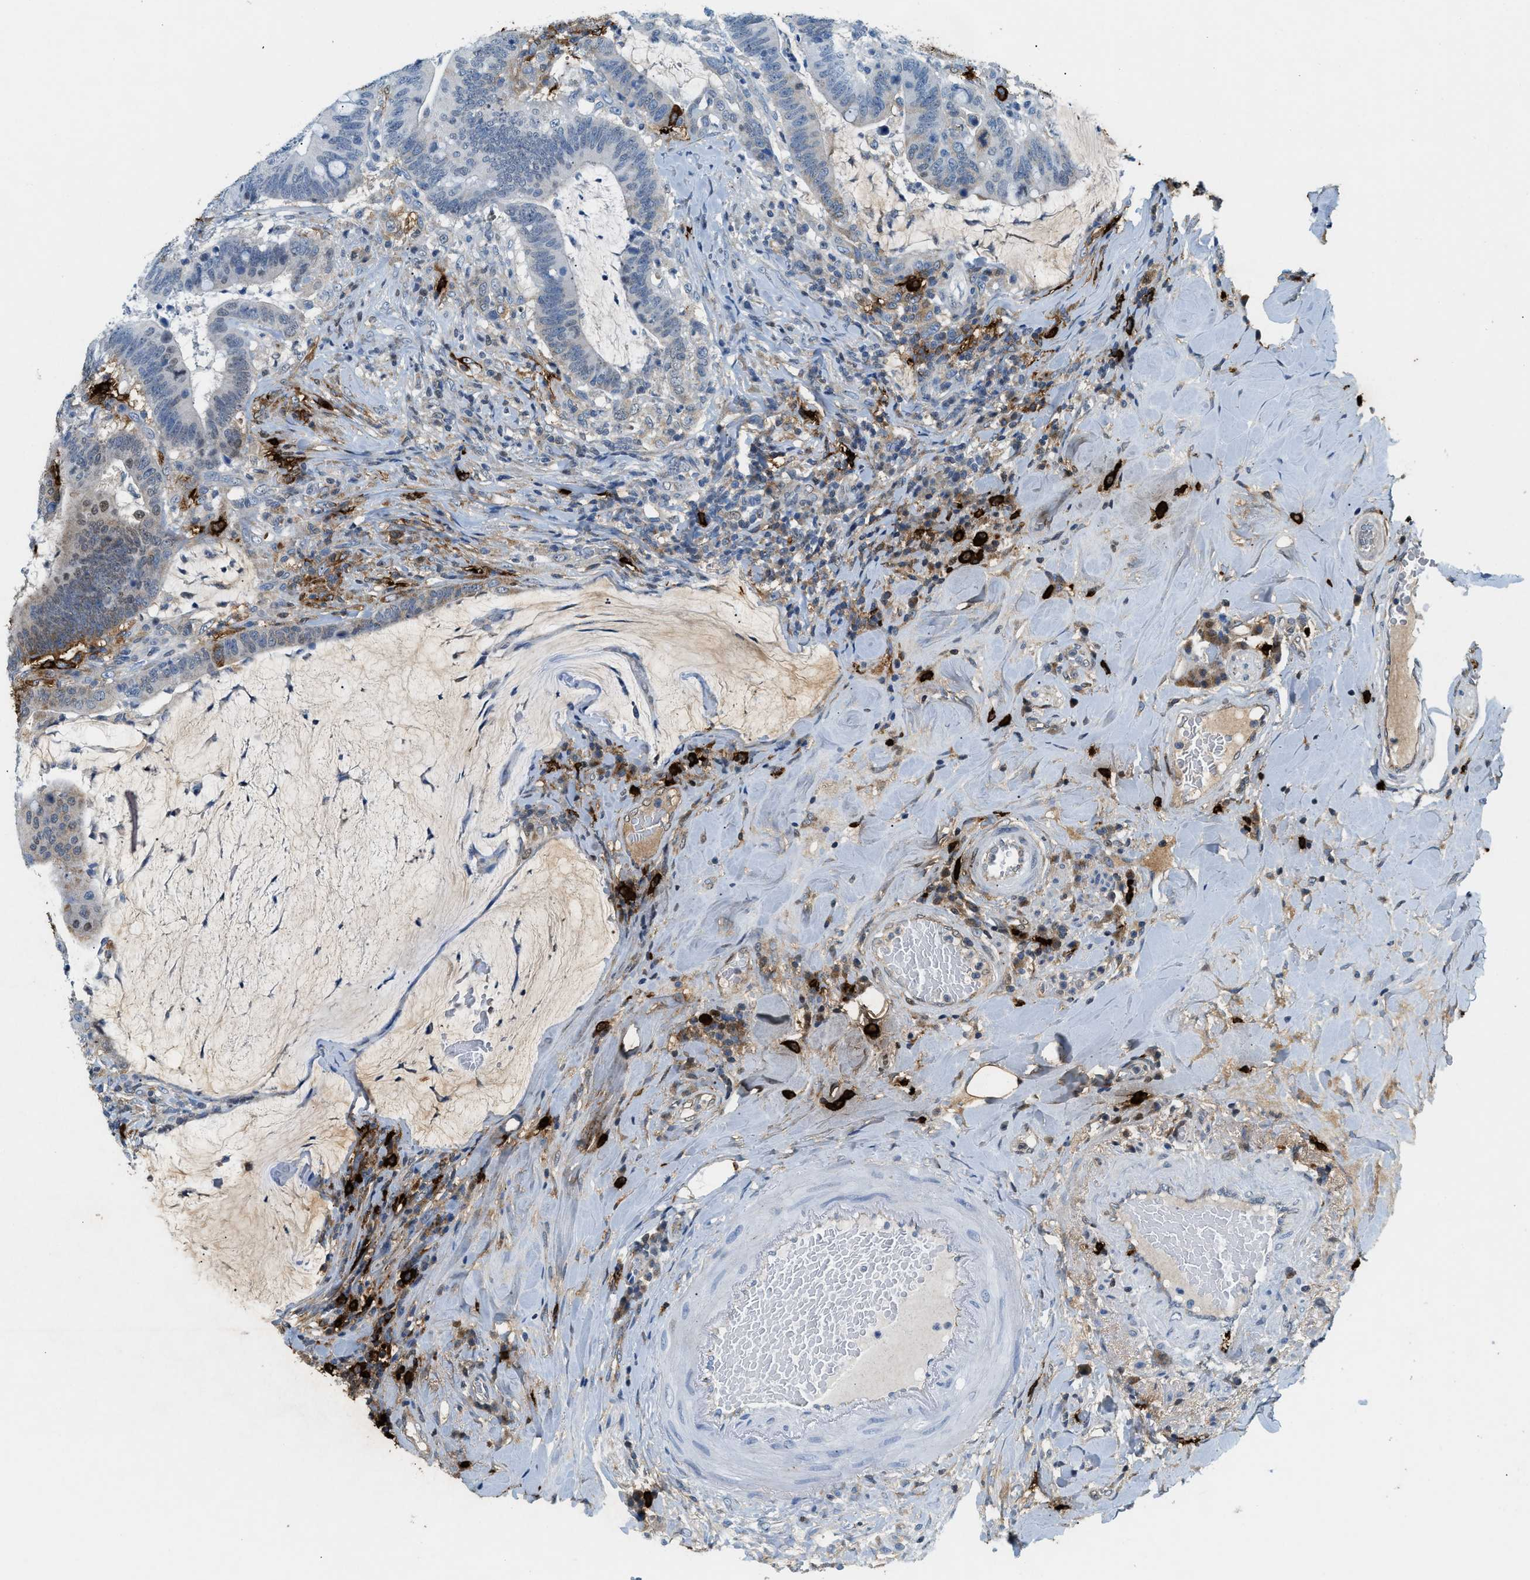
{"staining": {"intensity": "weak", "quantity": "<25%", "location": "cytoplasmic/membranous"}, "tissue": "colorectal cancer", "cell_type": "Tumor cells", "image_type": "cancer", "snomed": [{"axis": "morphology", "description": "Normal tissue, NOS"}, {"axis": "morphology", "description": "Adenocarcinoma, NOS"}, {"axis": "topography", "description": "Colon"}], "caption": "A photomicrograph of adenocarcinoma (colorectal) stained for a protein demonstrates no brown staining in tumor cells.", "gene": "TPSAB1", "patient": {"sex": "female", "age": 66}}